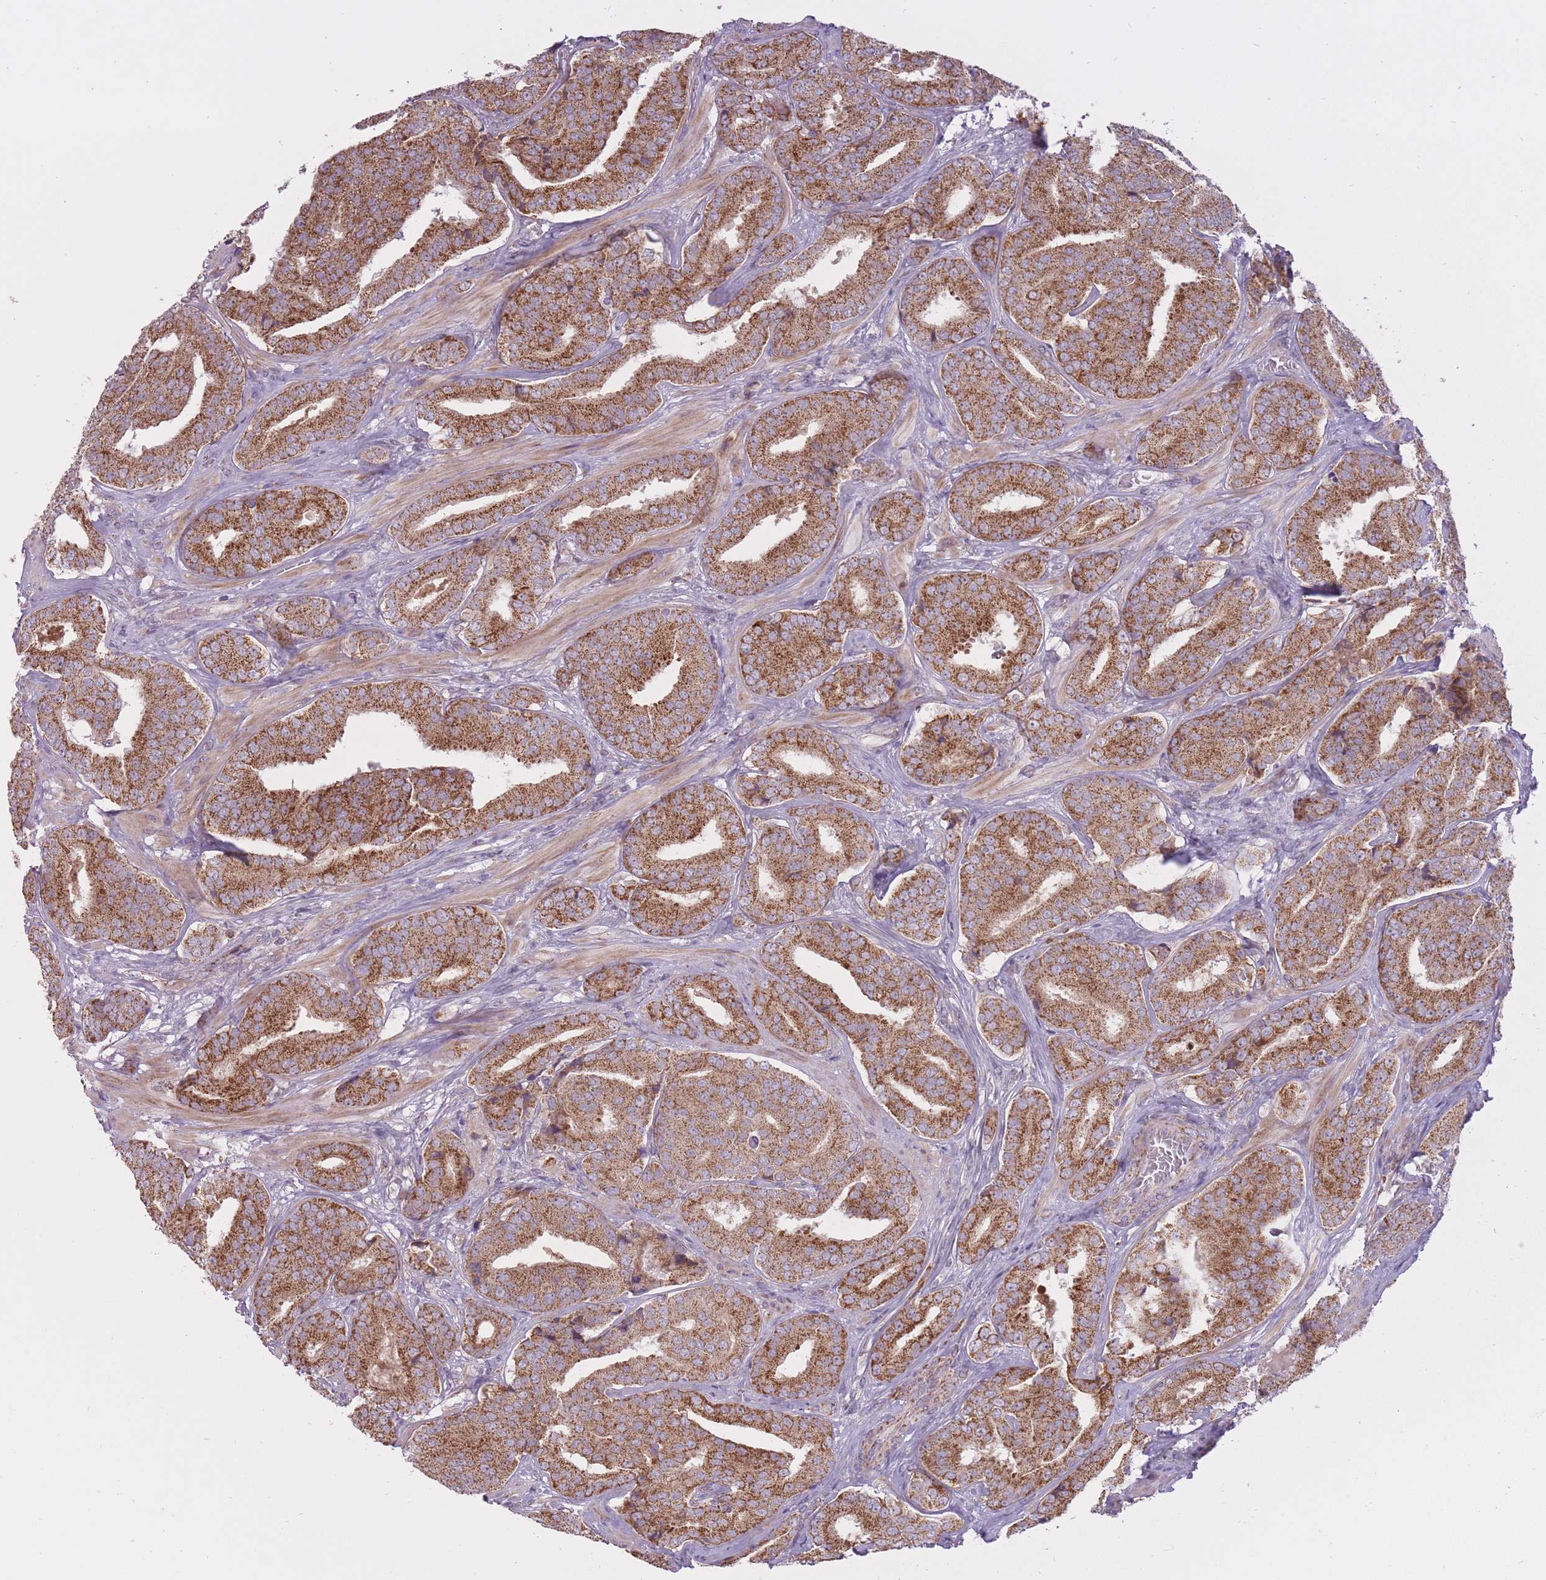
{"staining": {"intensity": "strong", "quantity": ">75%", "location": "cytoplasmic/membranous"}, "tissue": "prostate cancer", "cell_type": "Tumor cells", "image_type": "cancer", "snomed": [{"axis": "morphology", "description": "Adenocarcinoma, High grade"}, {"axis": "topography", "description": "Prostate"}], "caption": "Immunohistochemical staining of human prostate cancer (adenocarcinoma (high-grade)) reveals high levels of strong cytoplasmic/membranous protein expression in about >75% of tumor cells.", "gene": "LIN7C", "patient": {"sex": "male", "age": 63}}